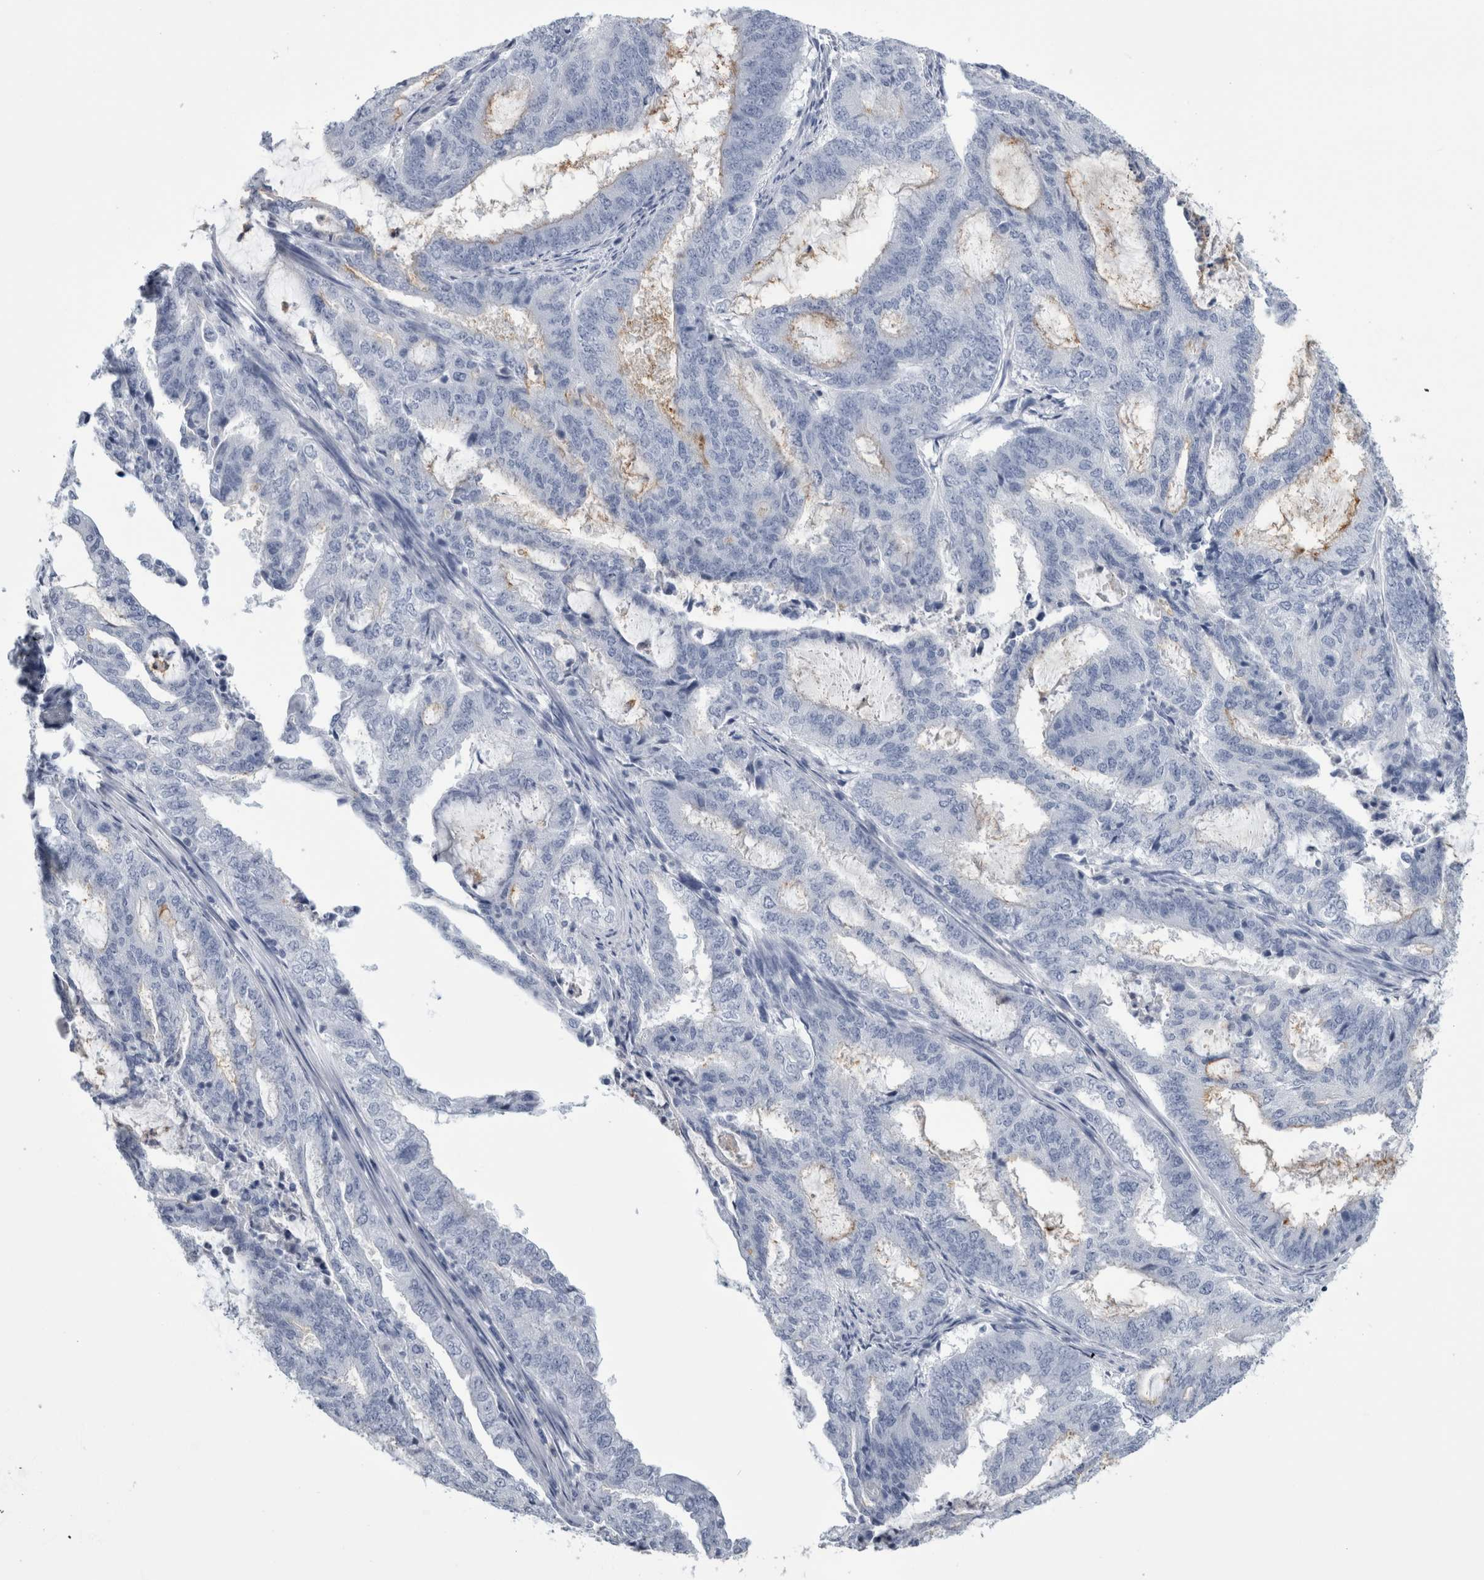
{"staining": {"intensity": "negative", "quantity": "none", "location": "none"}, "tissue": "endometrial cancer", "cell_type": "Tumor cells", "image_type": "cancer", "snomed": [{"axis": "morphology", "description": "Adenocarcinoma, NOS"}, {"axis": "topography", "description": "Endometrium"}], "caption": "Immunohistochemistry of endometrial cancer demonstrates no expression in tumor cells.", "gene": "ANKFY1", "patient": {"sex": "female", "age": 51}}